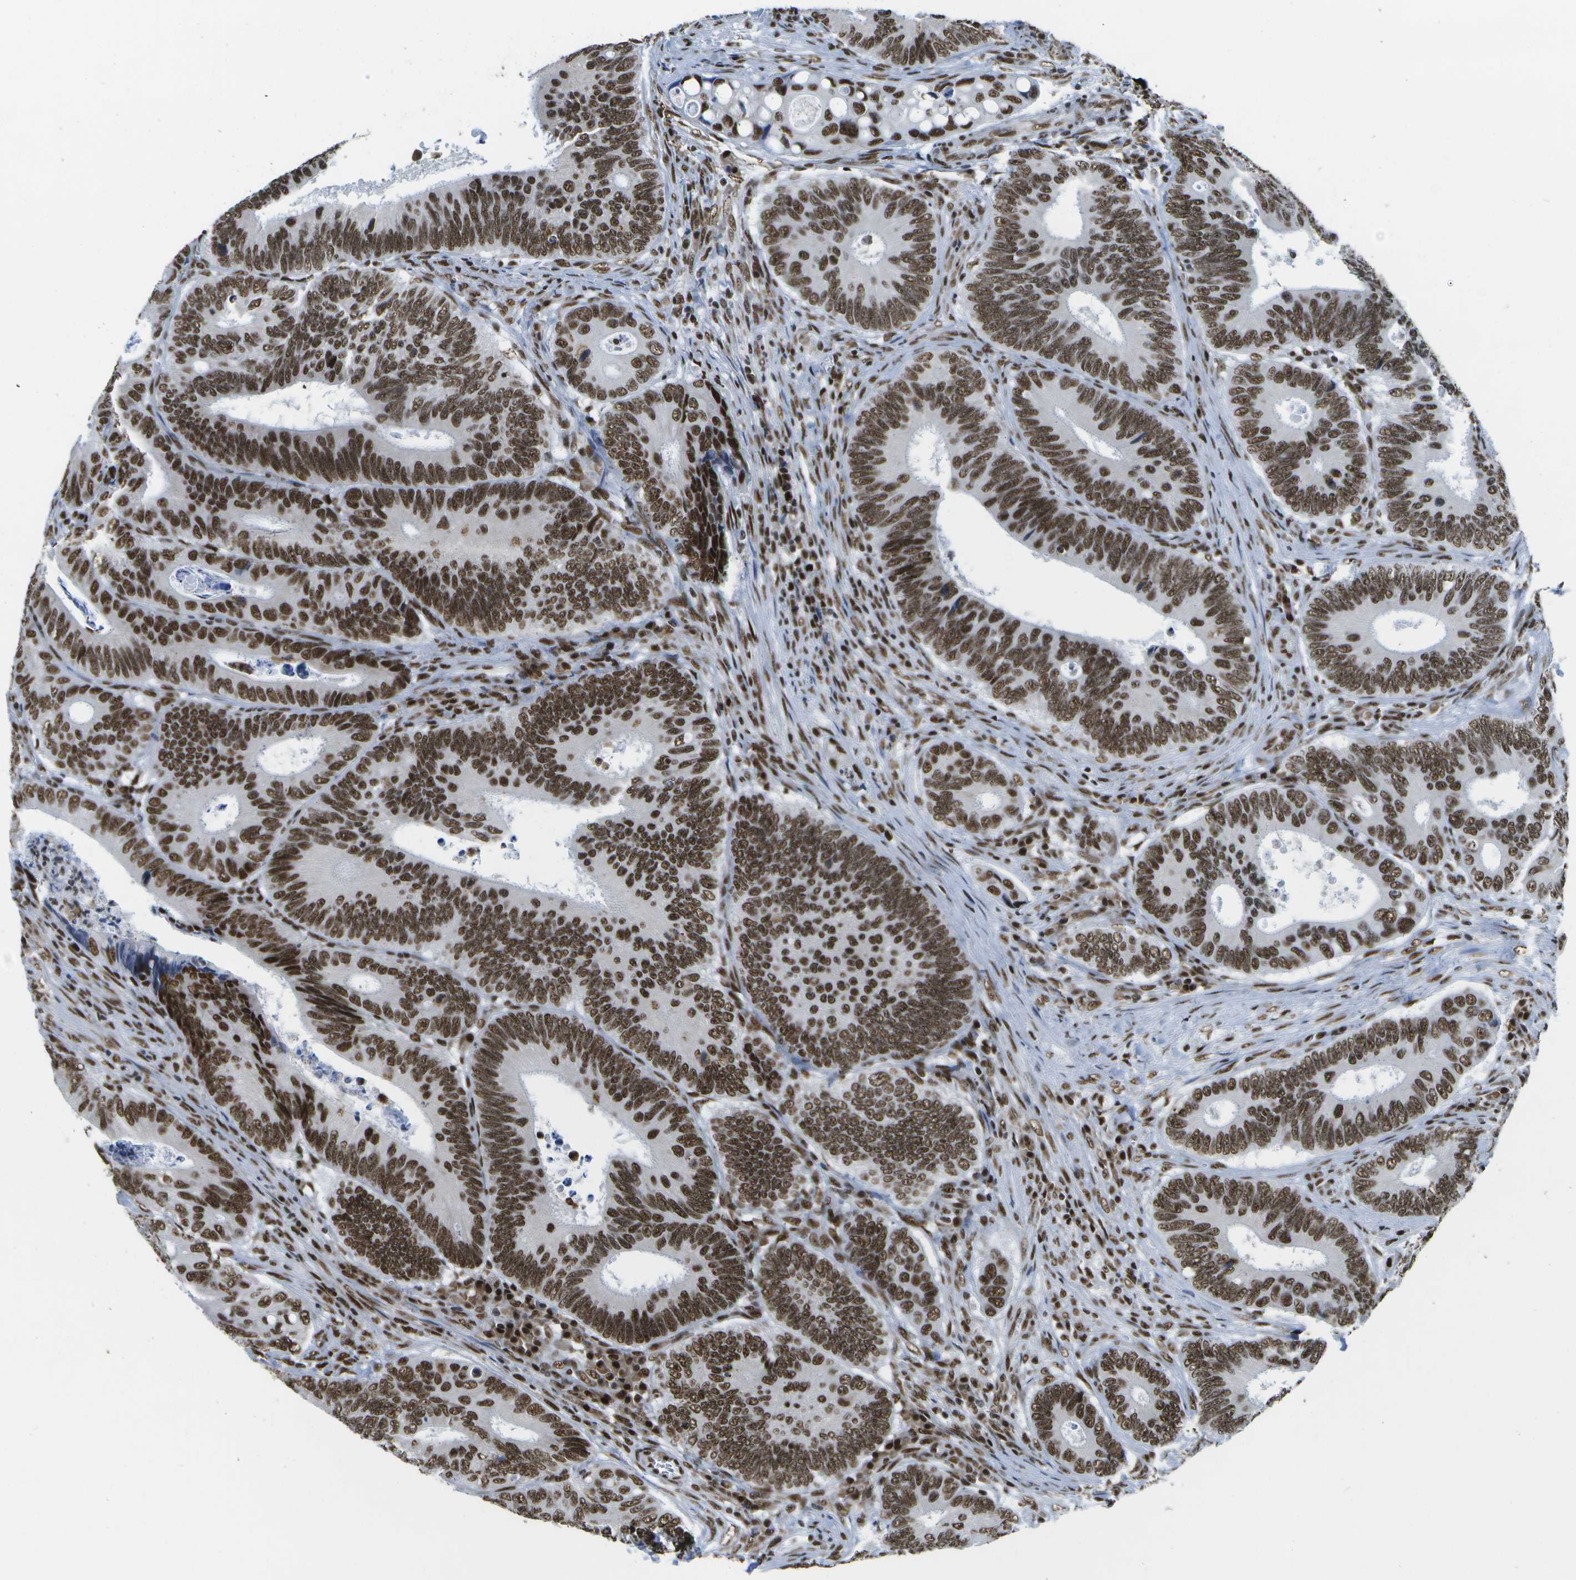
{"staining": {"intensity": "strong", "quantity": ">75%", "location": "nuclear"}, "tissue": "colorectal cancer", "cell_type": "Tumor cells", "image_type": "cancer", "snomed": [{"axis": "morphology", "description": "Inflammation, NOS"}, {"axis": "morphology", "description": "Adenocarcinoma, NOS"}, {"axis": "topography", "description": "Colon"}], "caption": "IHC of human adenocarcinoma (colorectal) exhibits high levels of strong nuclear expression in about >75% of tumor cells.", "gene": "NSRP1", "patient": {"sex": "male", "age": 72}}